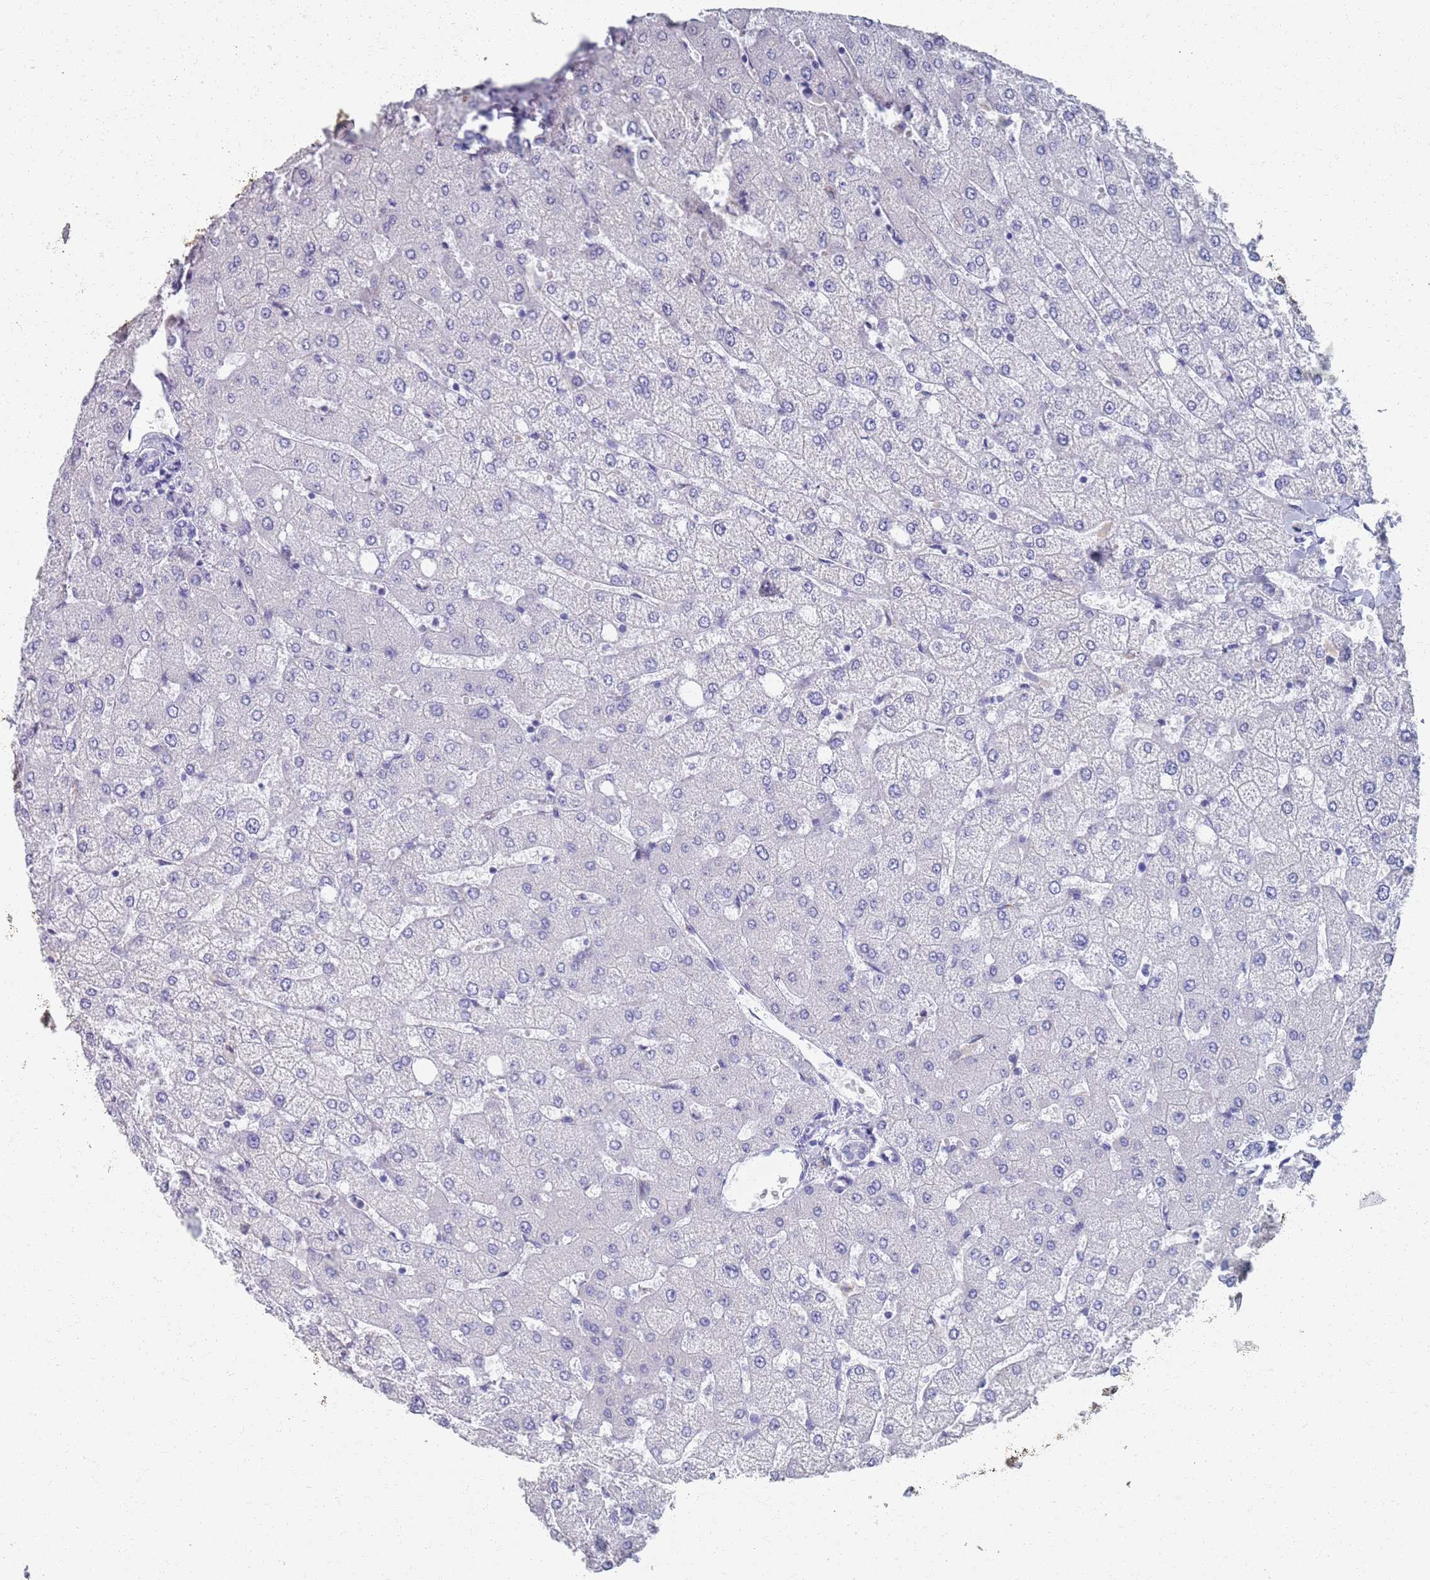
{"staining": {"intensity": "negative", "quantity": "none", "location": "none"}, "tissue": "liver", "cell_type": "Cholangiocytes", "image_type": "normal", "snomed": [{"axis": "morphology", "description": "Normal tissue, NOS"}, {"axis": "topography", "description": "Liver"}], "caption": "Cholangiocytes show no significant protein staining in benign liver.", "gene": "PLOD1", "patient": {"sex": "female", "age": 54}}